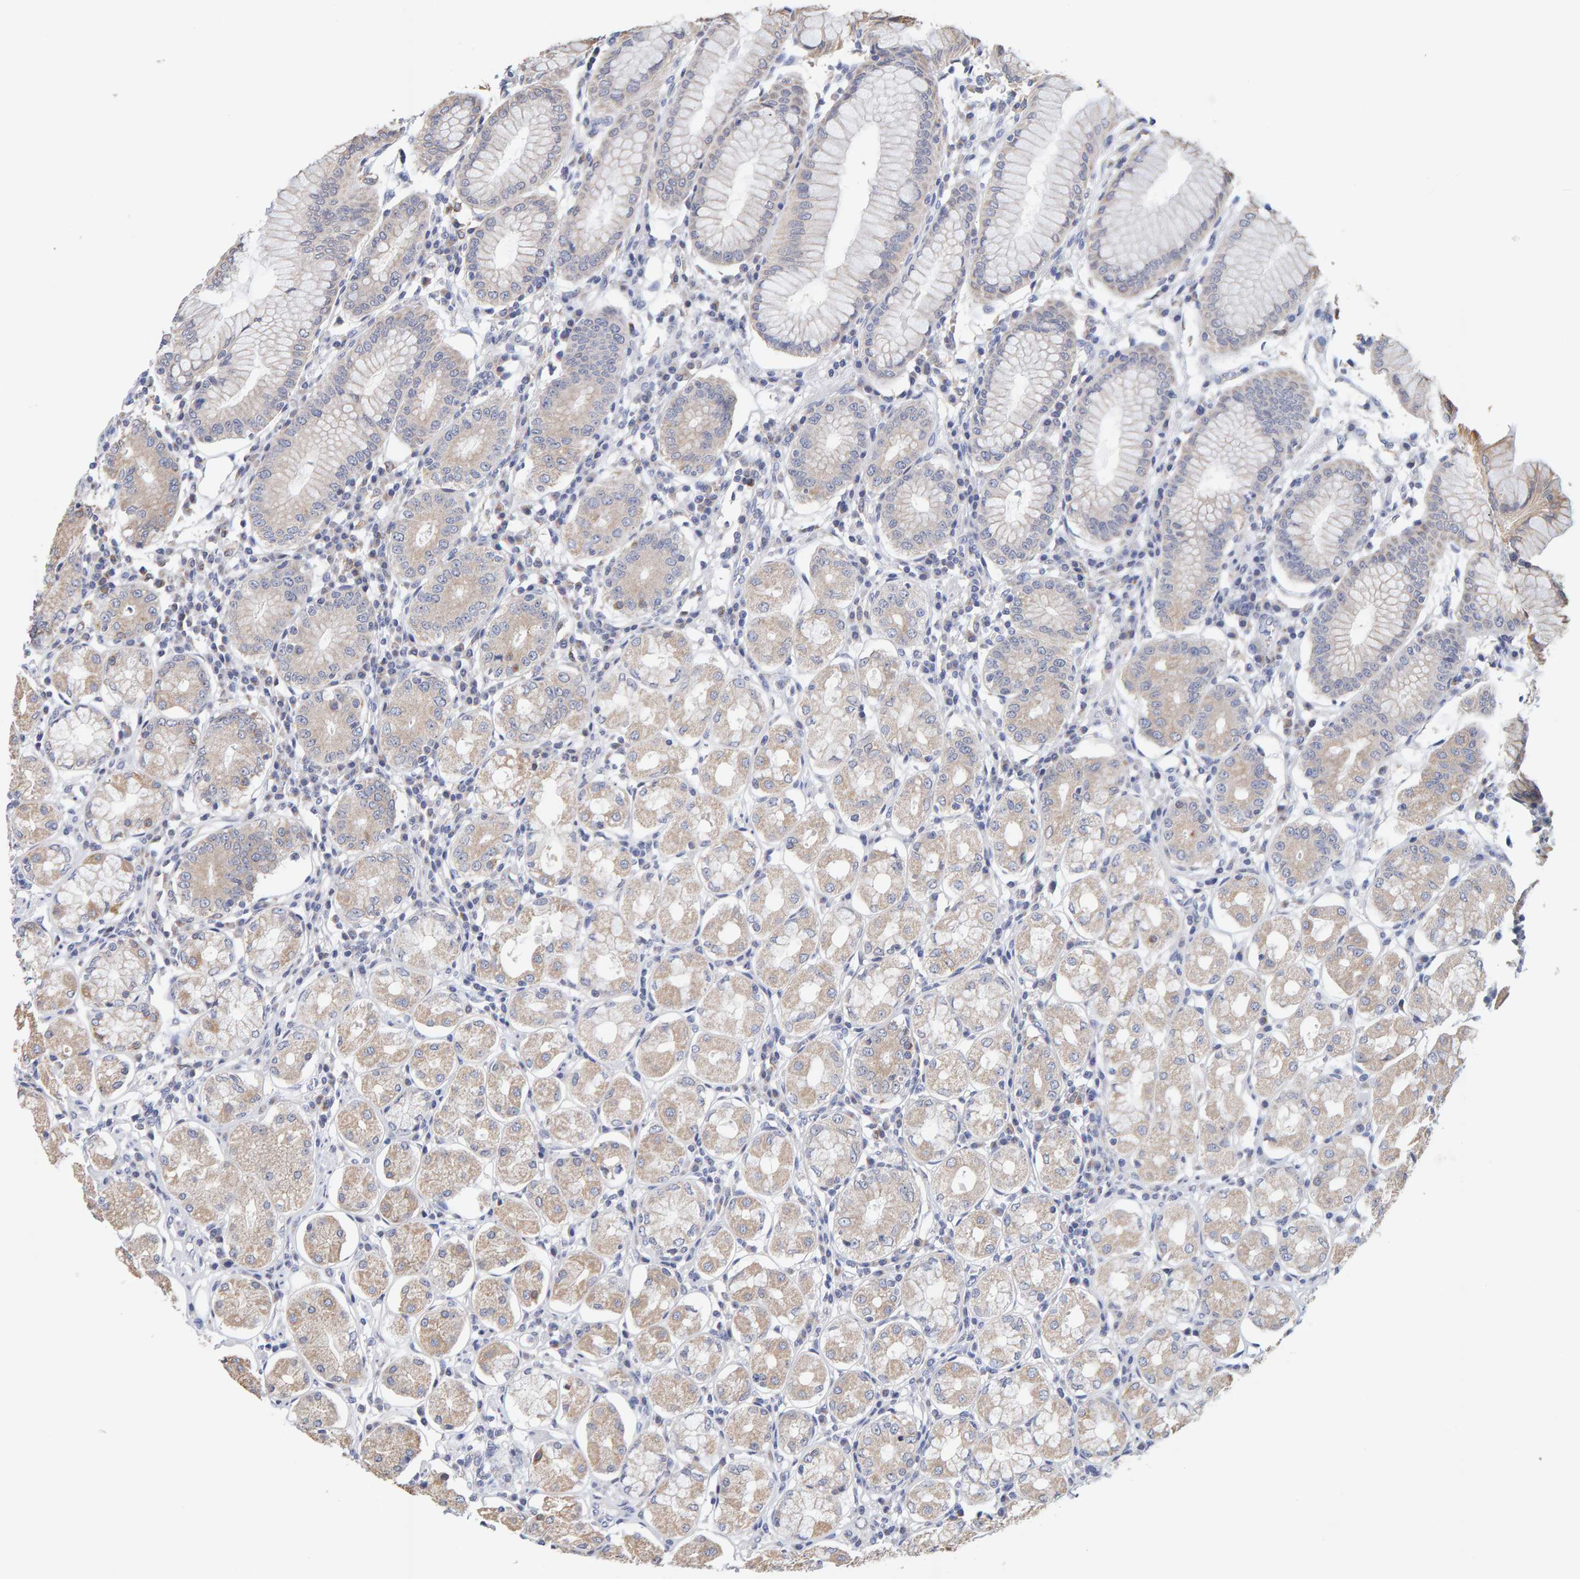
{"staining": {"intensity": "weak", "quantity": "25%-75%", "location": "cytoplasmic/membranous"}, "tissue": "stomach", "cell_type": "Glandular cells", "image_type": "normal", "snomed": [{"axis": "morphology", "description": "Normal tissue, NOS"}, {"axis": "topography", "description": "Stomach"}, {"axis": "topography", "description": "Stomach, lower"}], "caption": "This histopathology image reveals immunohistochemistry (IHC) staining of unremarkable stomach, with low weak cytoplasmic/membranous positivity in about 25%-75% of glandular cells.", "gene": "SGPL1", "patient": {"sex": "female", "age": 56}}